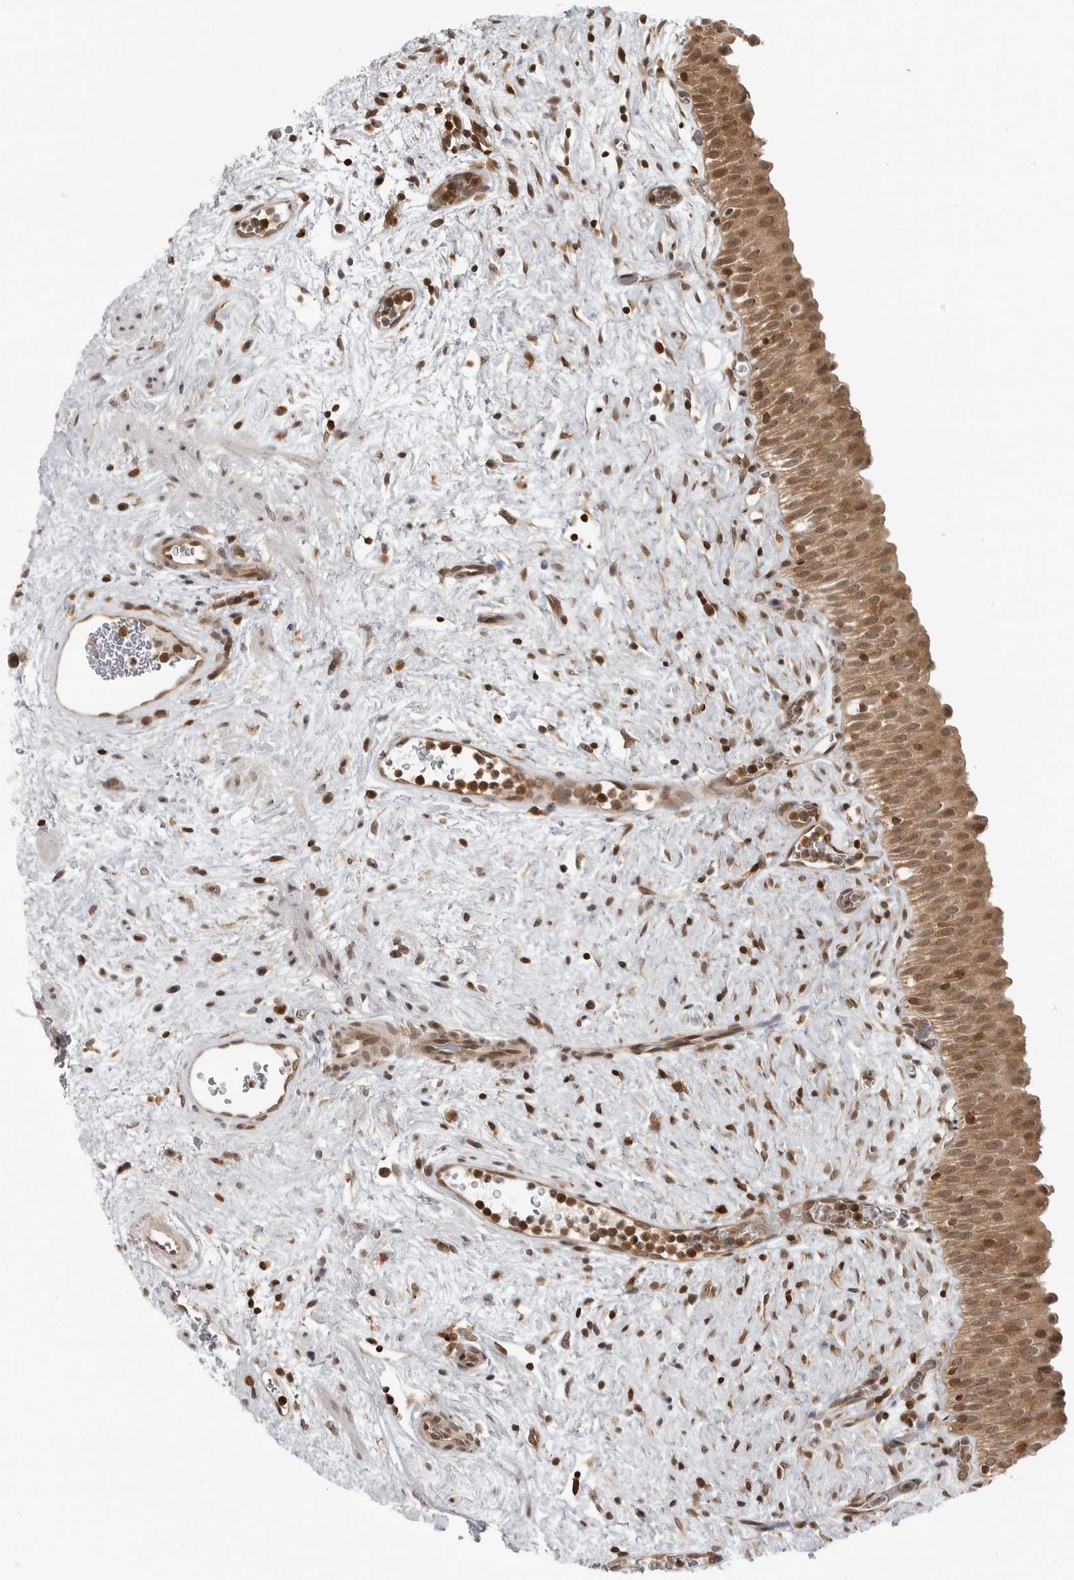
{"staining": {"intensity": "moderate", "quantity": ">75%", "location": "cytoplasmic/membranous,nuclear"}, "tissue": "urinary bladder", "cell_type": "Urothelial cells", "image_type": "normal", "snomed": [{"axis": "morphology", "description": "Normal tissue, NOS"}, {"axis": "topography", "description": "Urinary bladder"}], "caption": "Approximately >75% of urothelial cells in benign urinary bladder reveal moderate cytoplasmic/membranous,nuclear protein staining as visualized by brown immunohistochemical staining.", "gene": "SZRD1", "patient": {"sex": "male", "age": 82}}